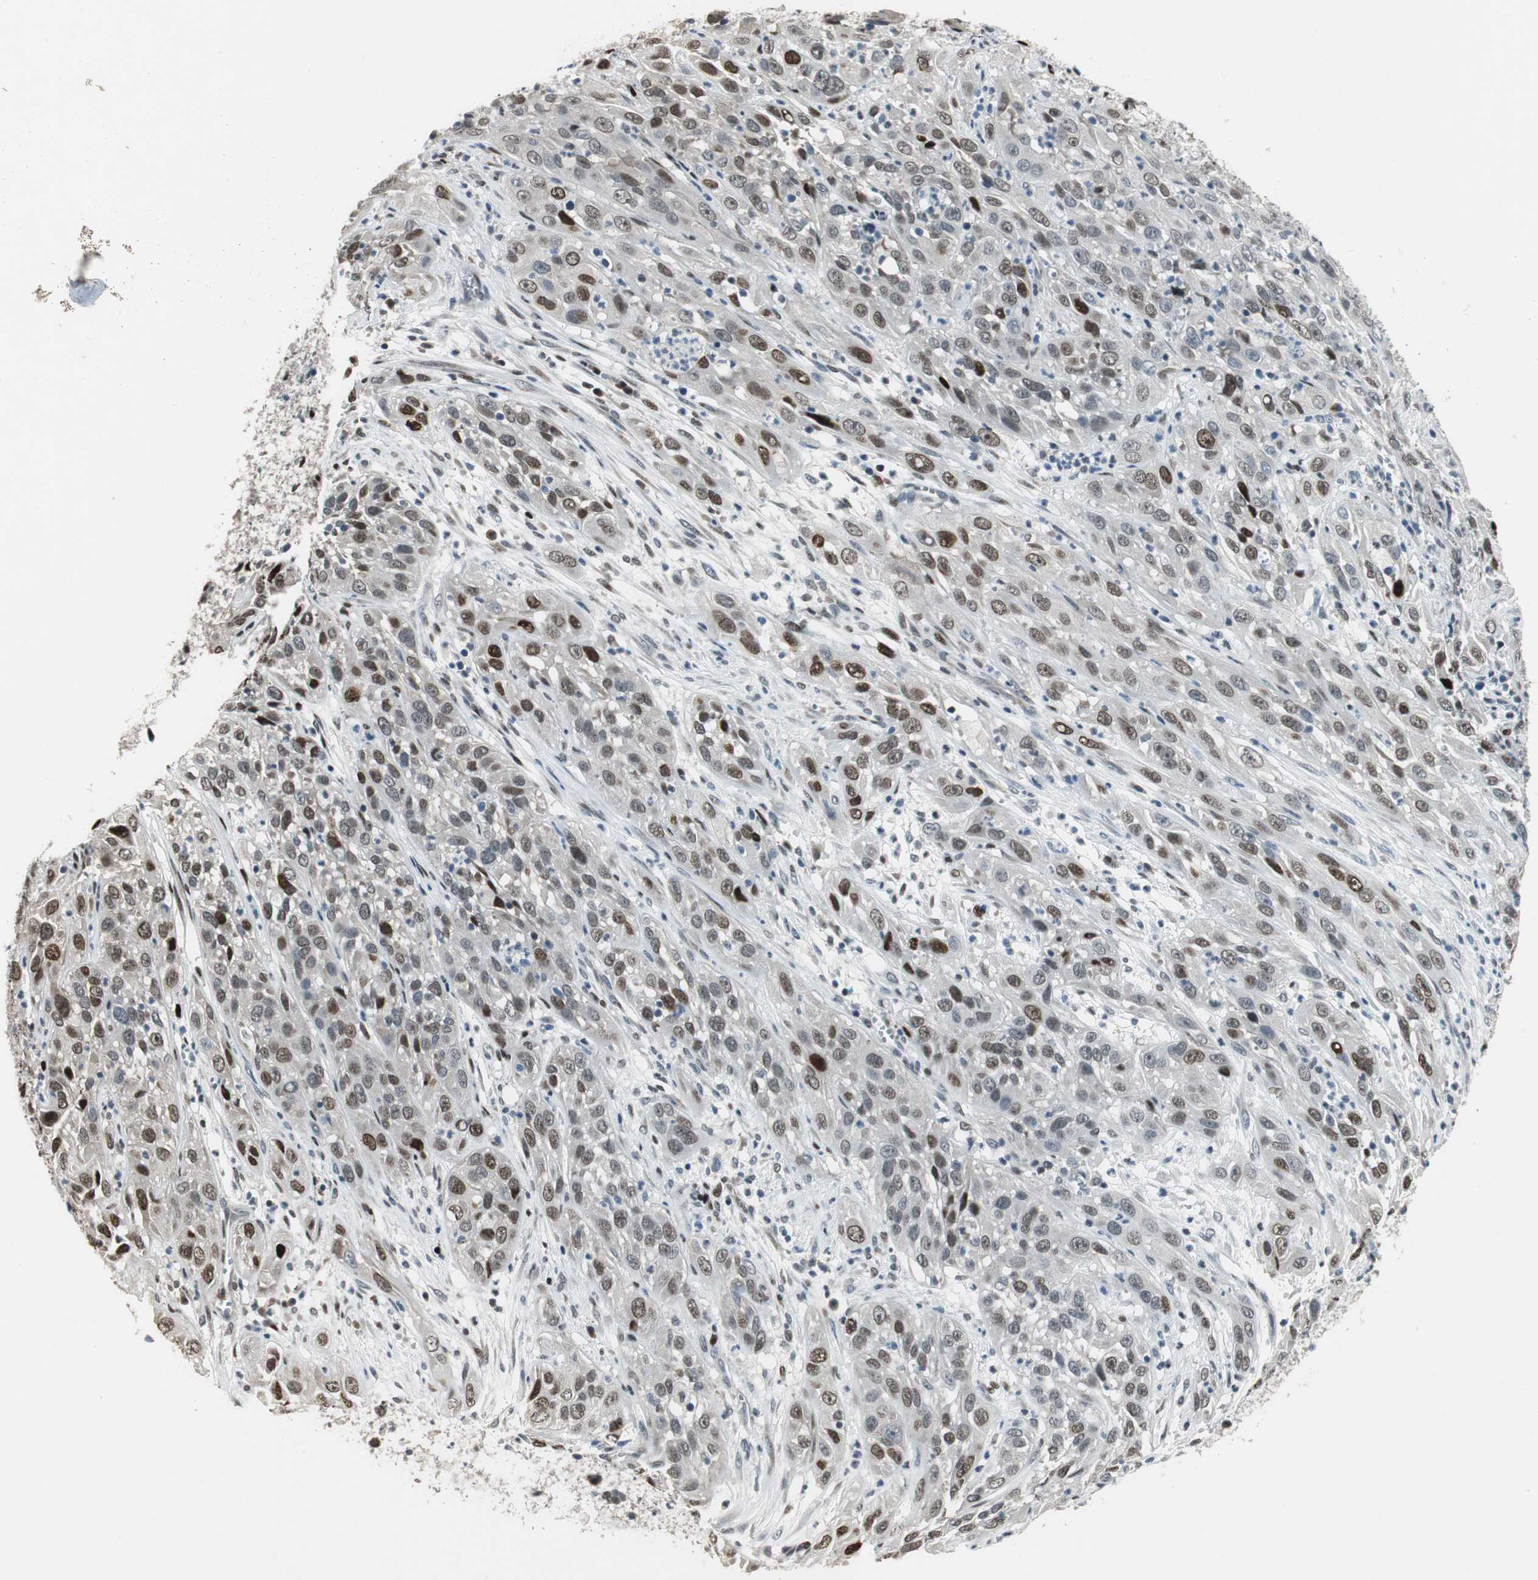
{"staining": {"intensity": "strong", "quantity": "25%-75%", "location": "nuclear"}, "tissue": "cervical cancer", "cell_type": "Tumor cells", "image_type": "cancer", "snomed": [{"axis": "morphology", "description": "Squamous cell carcinoma, NOS"}, {"axis": "topography", "description": "Cervix"}], "caption": "Protein staining displays strong nuclear positivity in about 25%-75% of tumor cells in cervical cancer (squamous cell carcinoma). (DAB = brown stain, brightfield microscopy at high magnification).", "gene": "AJUBA", "patient": {"sex": "female", "age": 32}}